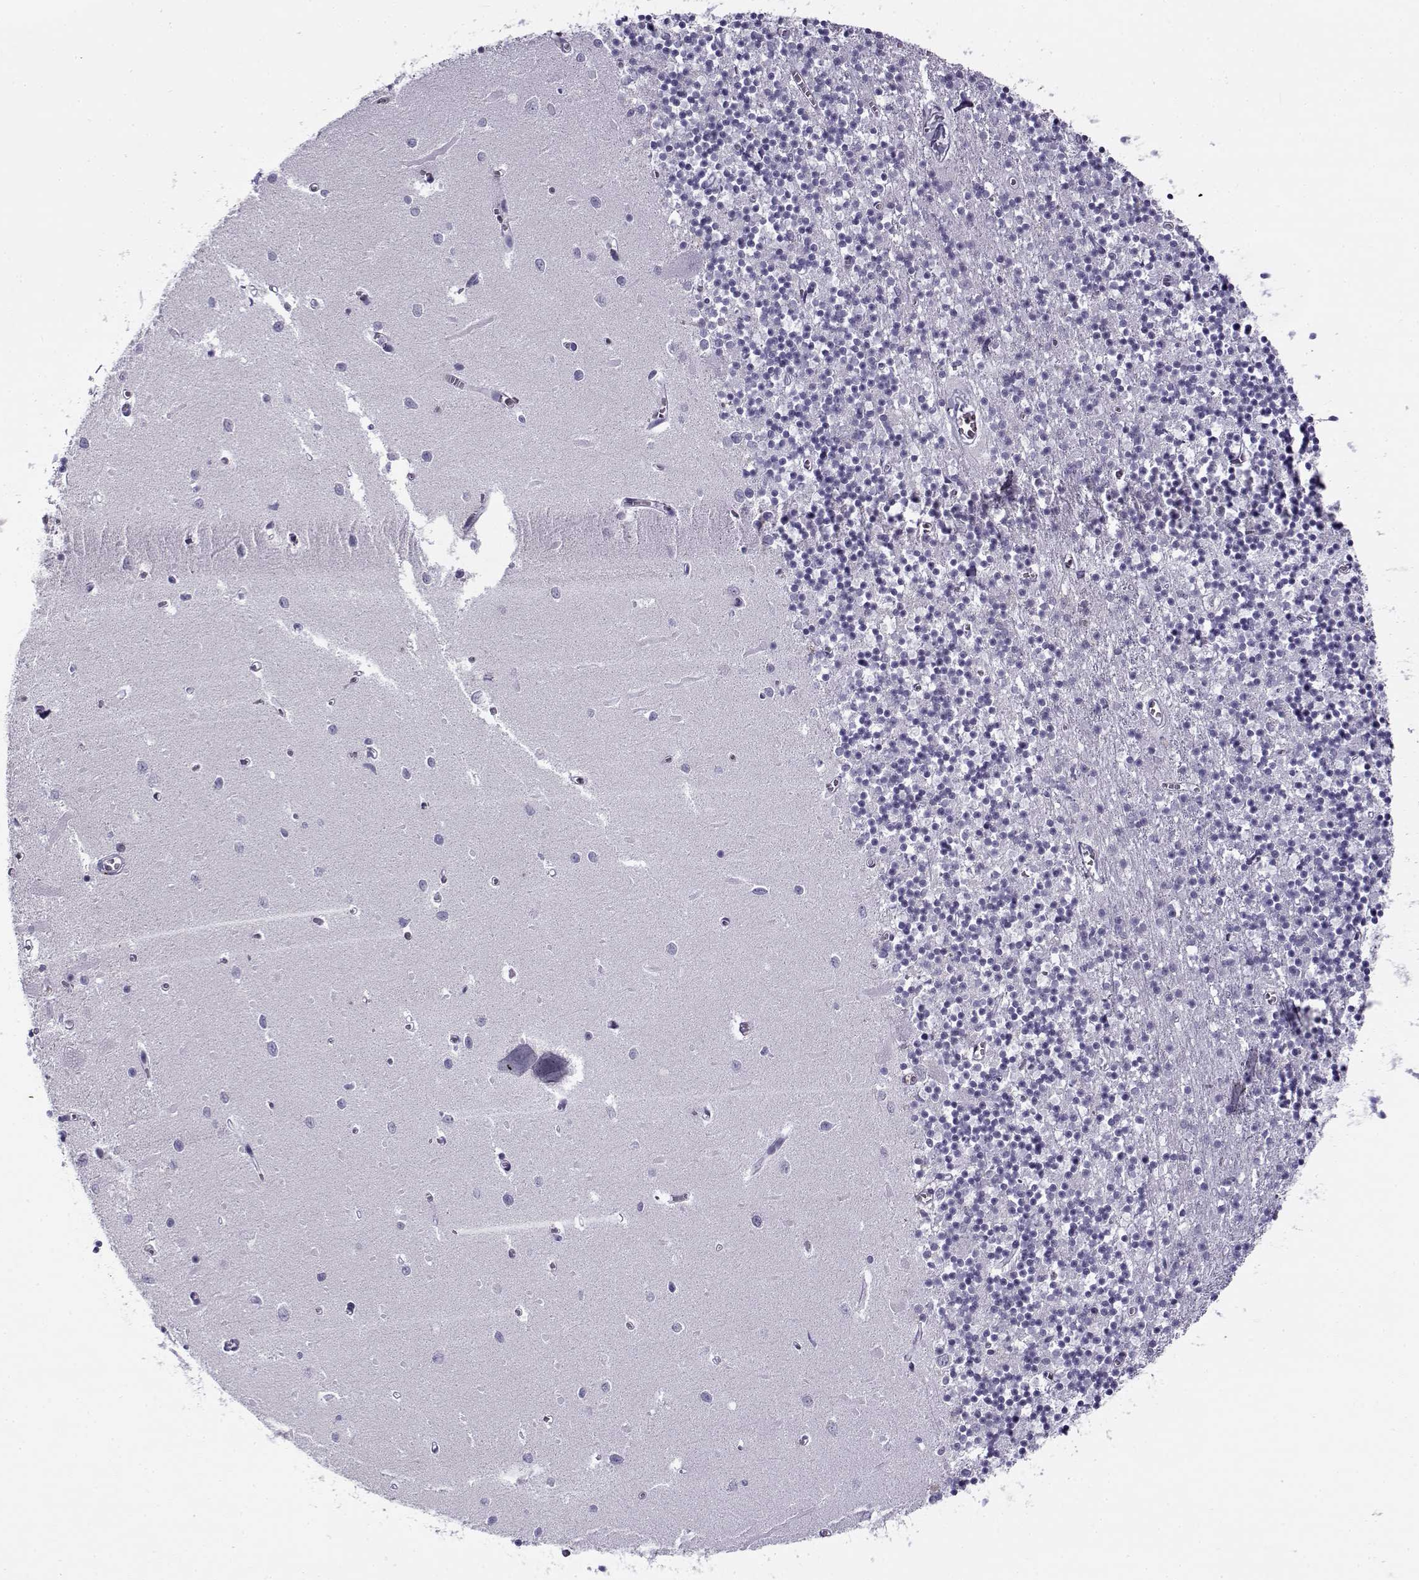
{"staining": {"intensity": "negative", "quantity": "none", "location": "none"}, "tissue": "cerebellum", "cell_type": "Cells in granular layer", "image_type": "normal", "snomed": [{"axis": "morphology", "description": "Normal tissue, NOS"}, {"axis": "topography", "description": "Cerebellum"}], "caption": "Immunohistochemistry image of normal cerebellum: human cerebellum stained with DAB (3,3'-diaminobenzidine) demonstrates no significant protein expression in cells in granular layer. (DAB immunohistochemistry (IHC) with hematoxylin counter stain).", "gene": "GTSF1L", "patient": {"sex": "female", "age": 64}}